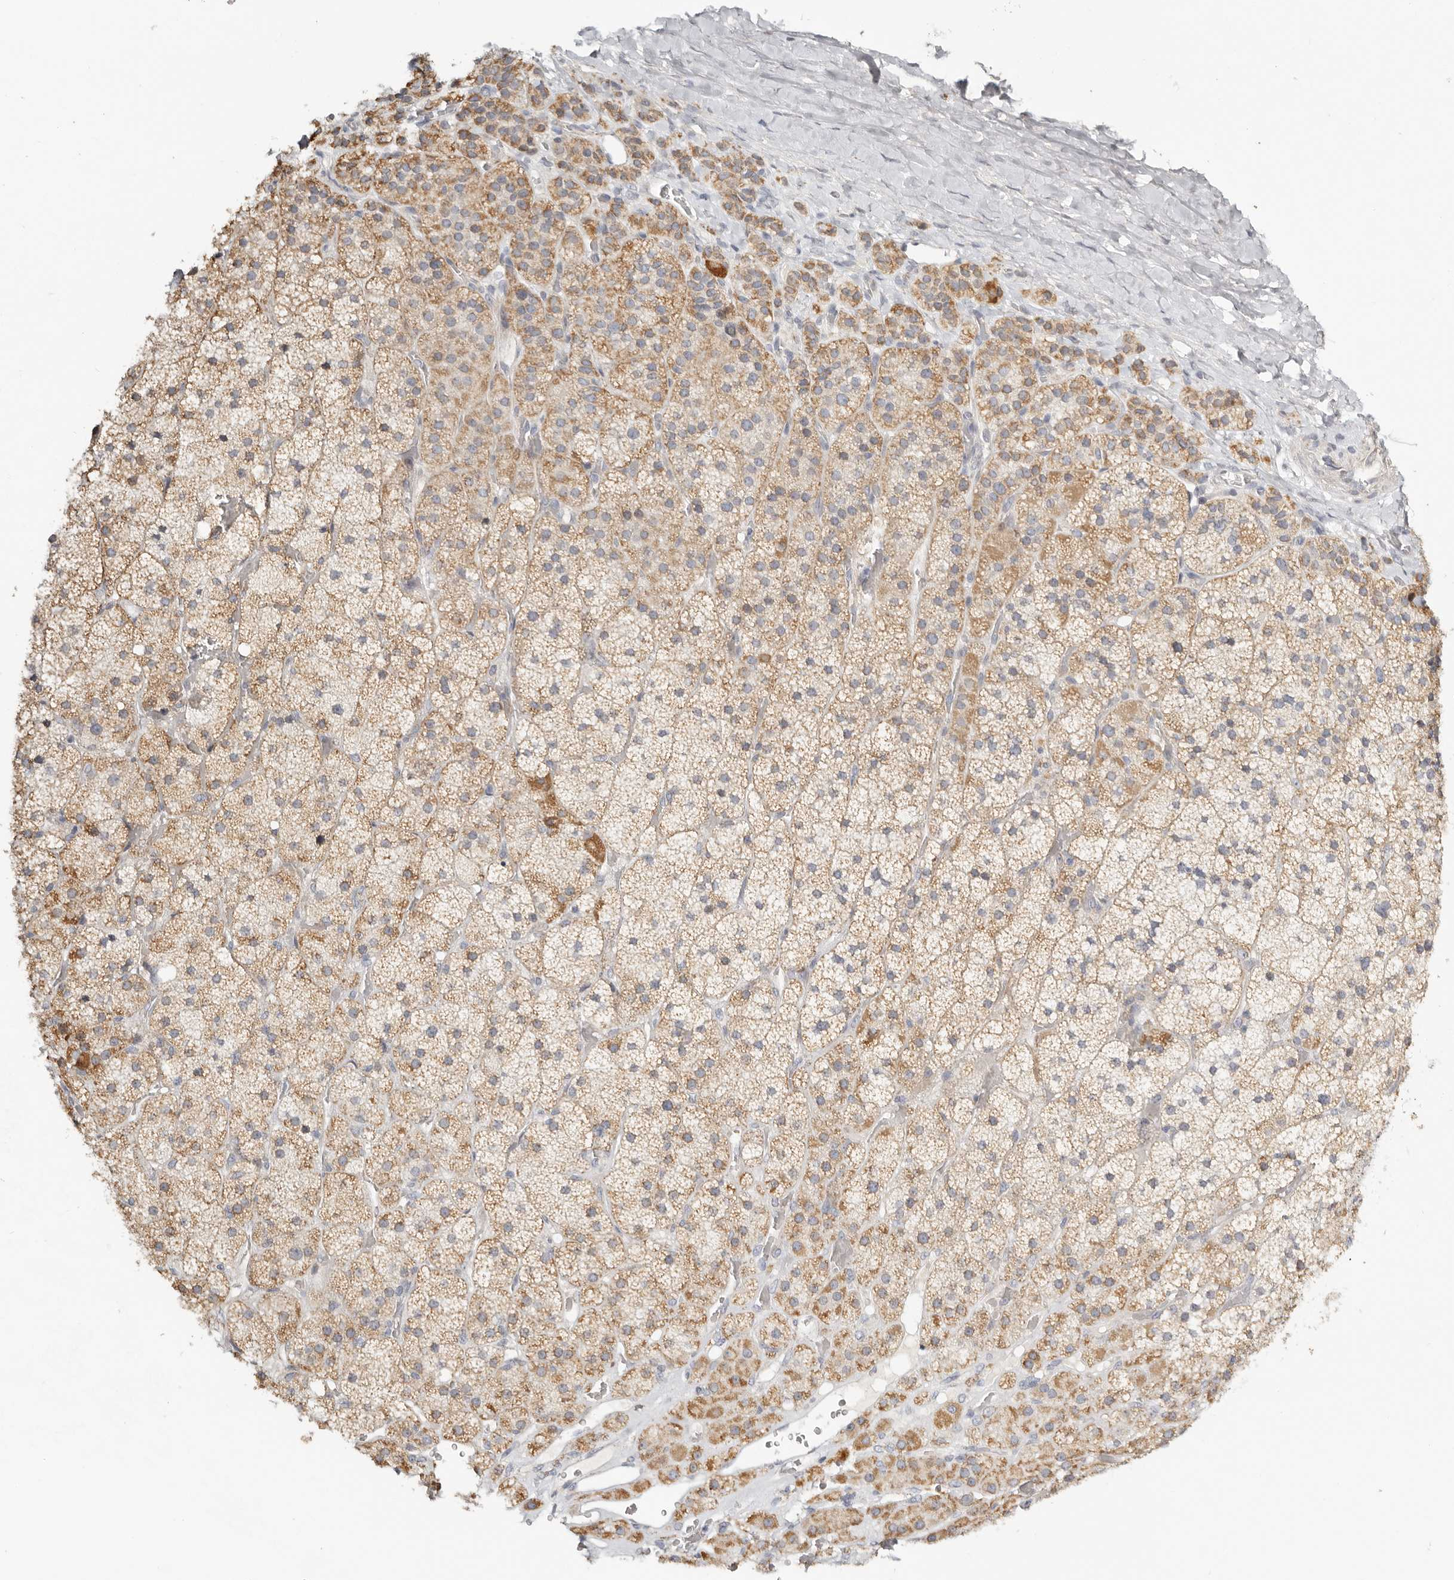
{"staining": {"intensity": "moderate", "quantity": ">75%", "location": "cytoplasmic/membranous"}, "tissue": "adrenal gland", "cell_type": "Glandular cells", "image_type": "normal", "snomed": [{"axis": "morphology", "description": "Normal tissue, NOS"}, {"axis": "topography", "description": "Adrenal gland"}], "caption": "Approximately >75% of glandular cells in unremarkable adrenal gland reveal moderate cytoplasmic/membranous protein positivity as visualized by brown immunohistochemical staining.", "gene": "KDF1", "patient": {"sex": "male", "age": 57}}